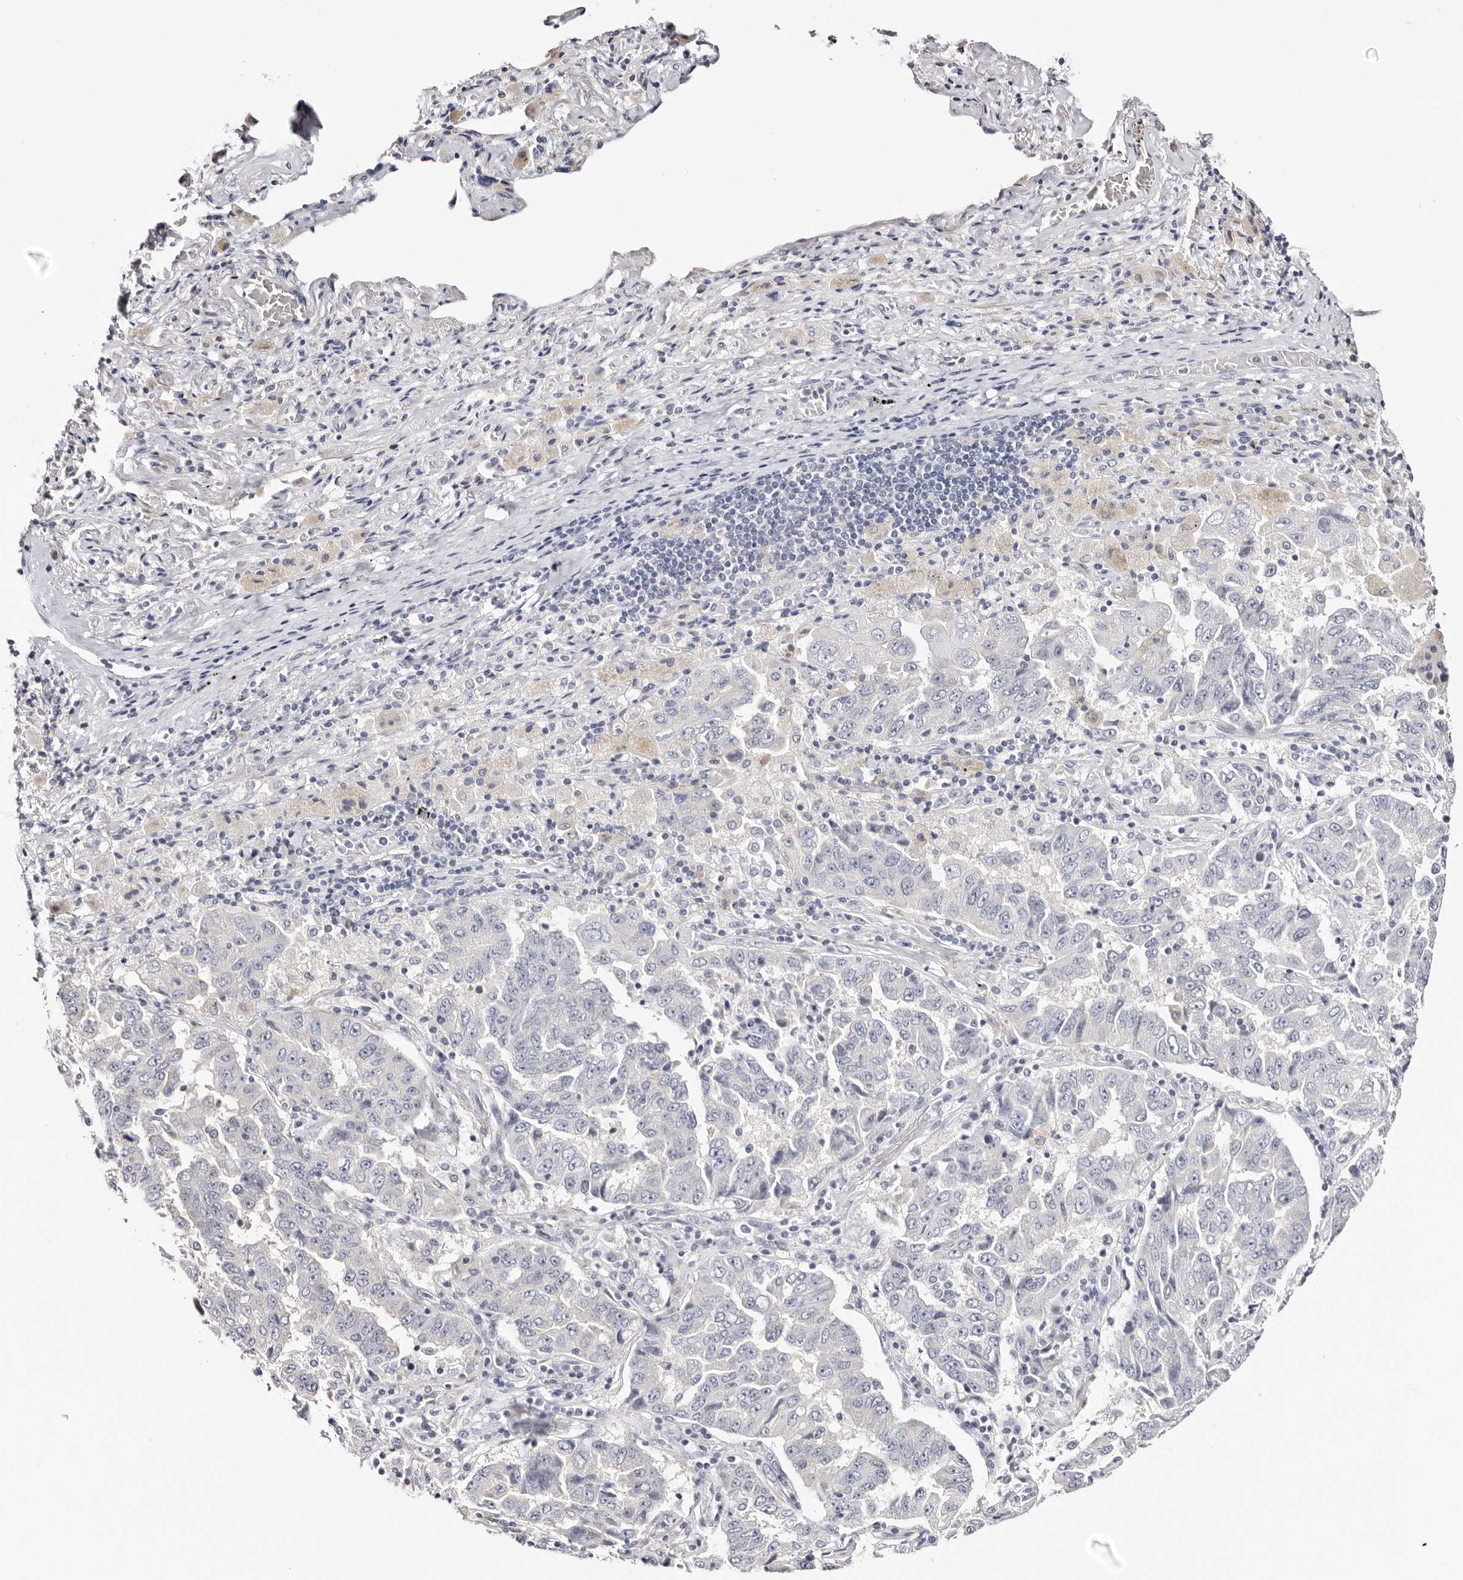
{"staining": {"intensity": "negative", "quantity": "none", "location": "none"}, "tissue": "lung cancer", "cell_type": "Tumor cells", "image_type": "cancer", "snomed": [{"axis": "morphology", "description": "Adenocarcinoma, NOS"}, {"axis": "topography", "description": "Lung"}], "caption": "Adenocarcinoma (lung) was stained to show a protein in brown. There is no significant positivity in tumor cells.", "gene": "ROM1", "patient": {"sex": "female", "age": 51}}